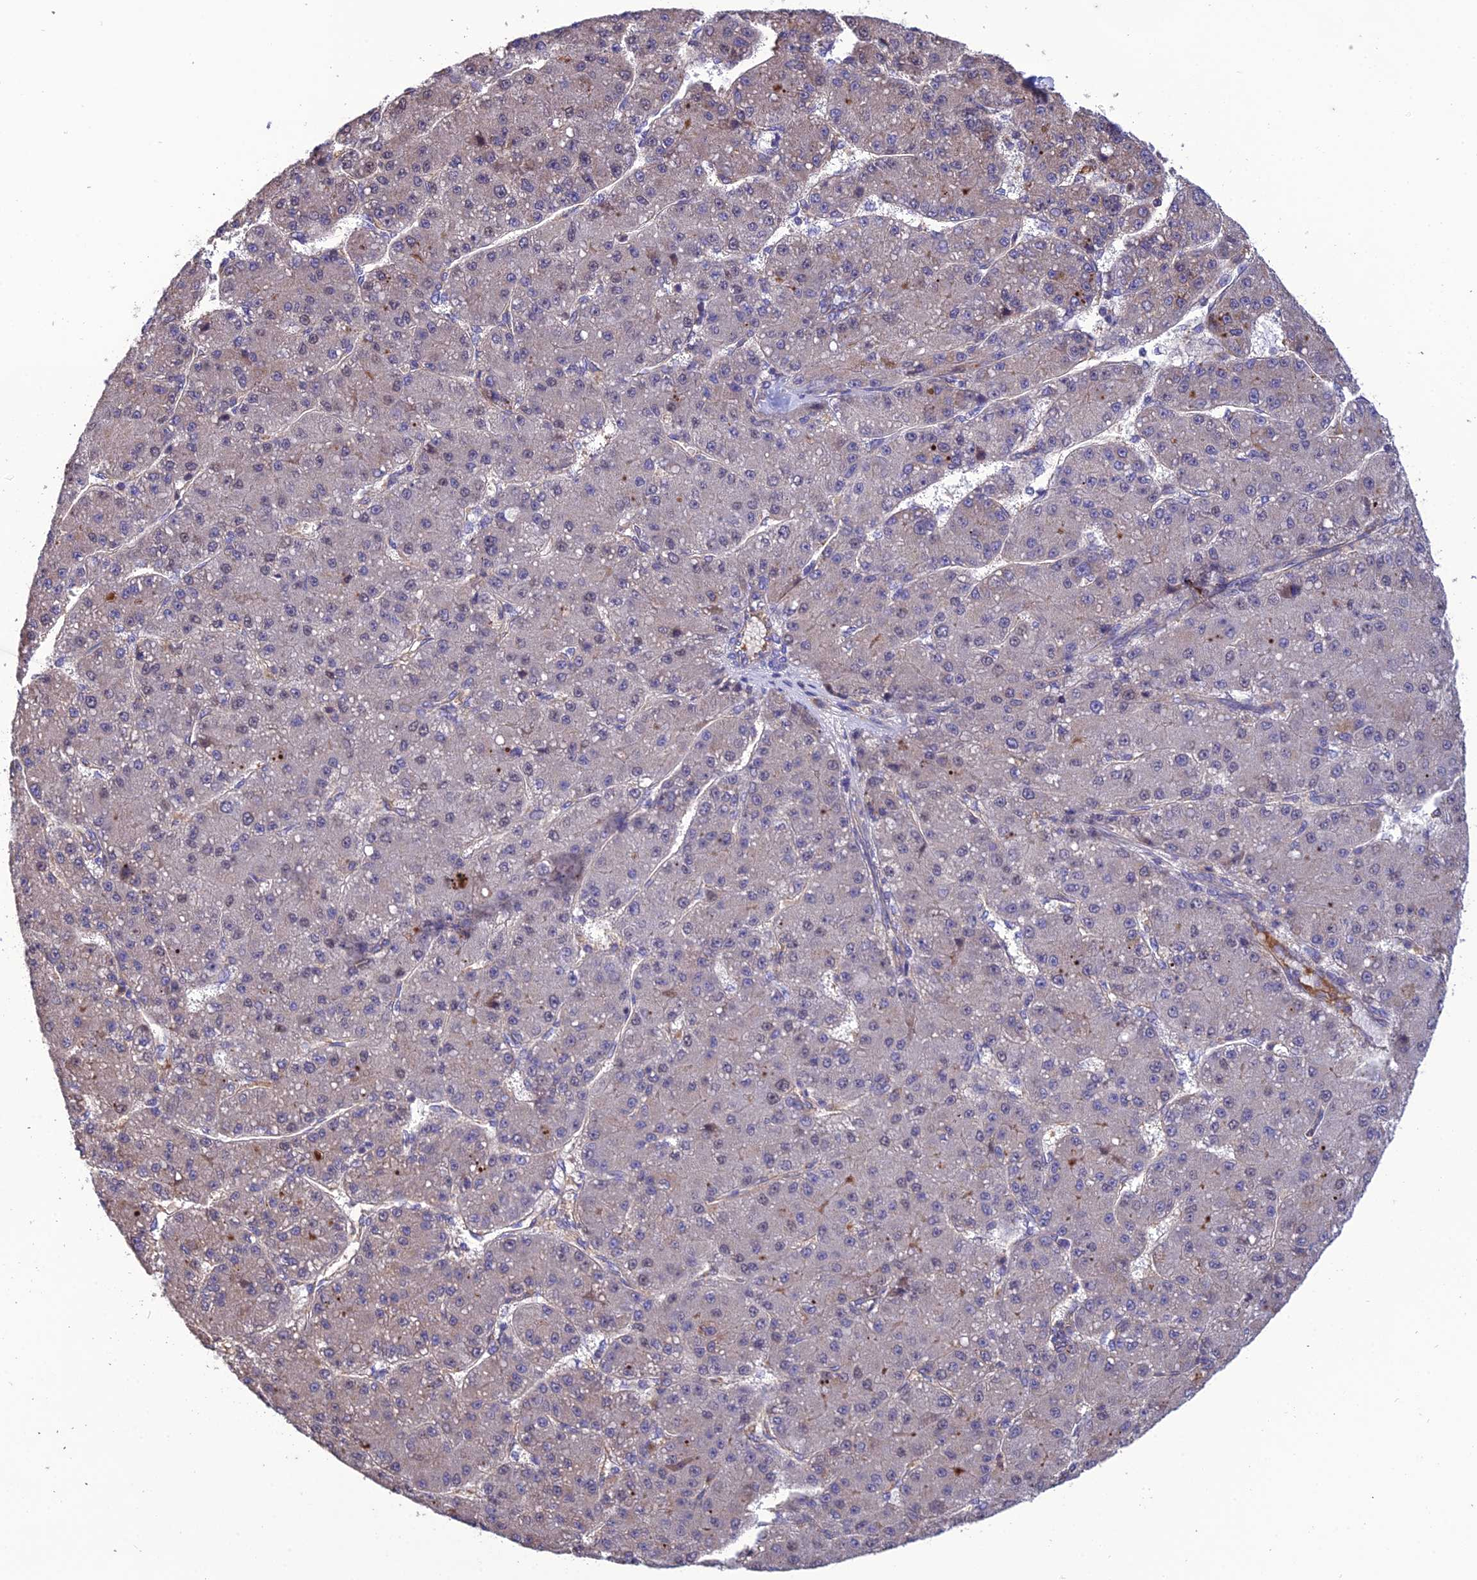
{"staining": {"intensity": "weak", "quantity": "<25%", "location": "cytoplasmic/membranous"}, "tissue": "liver cancer", "cell_type": "Tumor cells", "image_type": "cancer", "snomed": [{"axis": "morphology", "description": "Carcinoma, Hepatocellular, NOS"}, {"axis": "topography", "description": "Liver"}], "caption": "A high-resolution photomicrograph shows immunohistochemistry (IHC) staining of liver cancer (hepatocellular carcinoma), which shows no significant staining in tumor cells. (Stains: DAB IHC with hematoxylin counter stain, Microscopy: brightfield microscopy at high magnification).", "gene": "MIOS", "patient": {"sex": "male", "age": 67}}